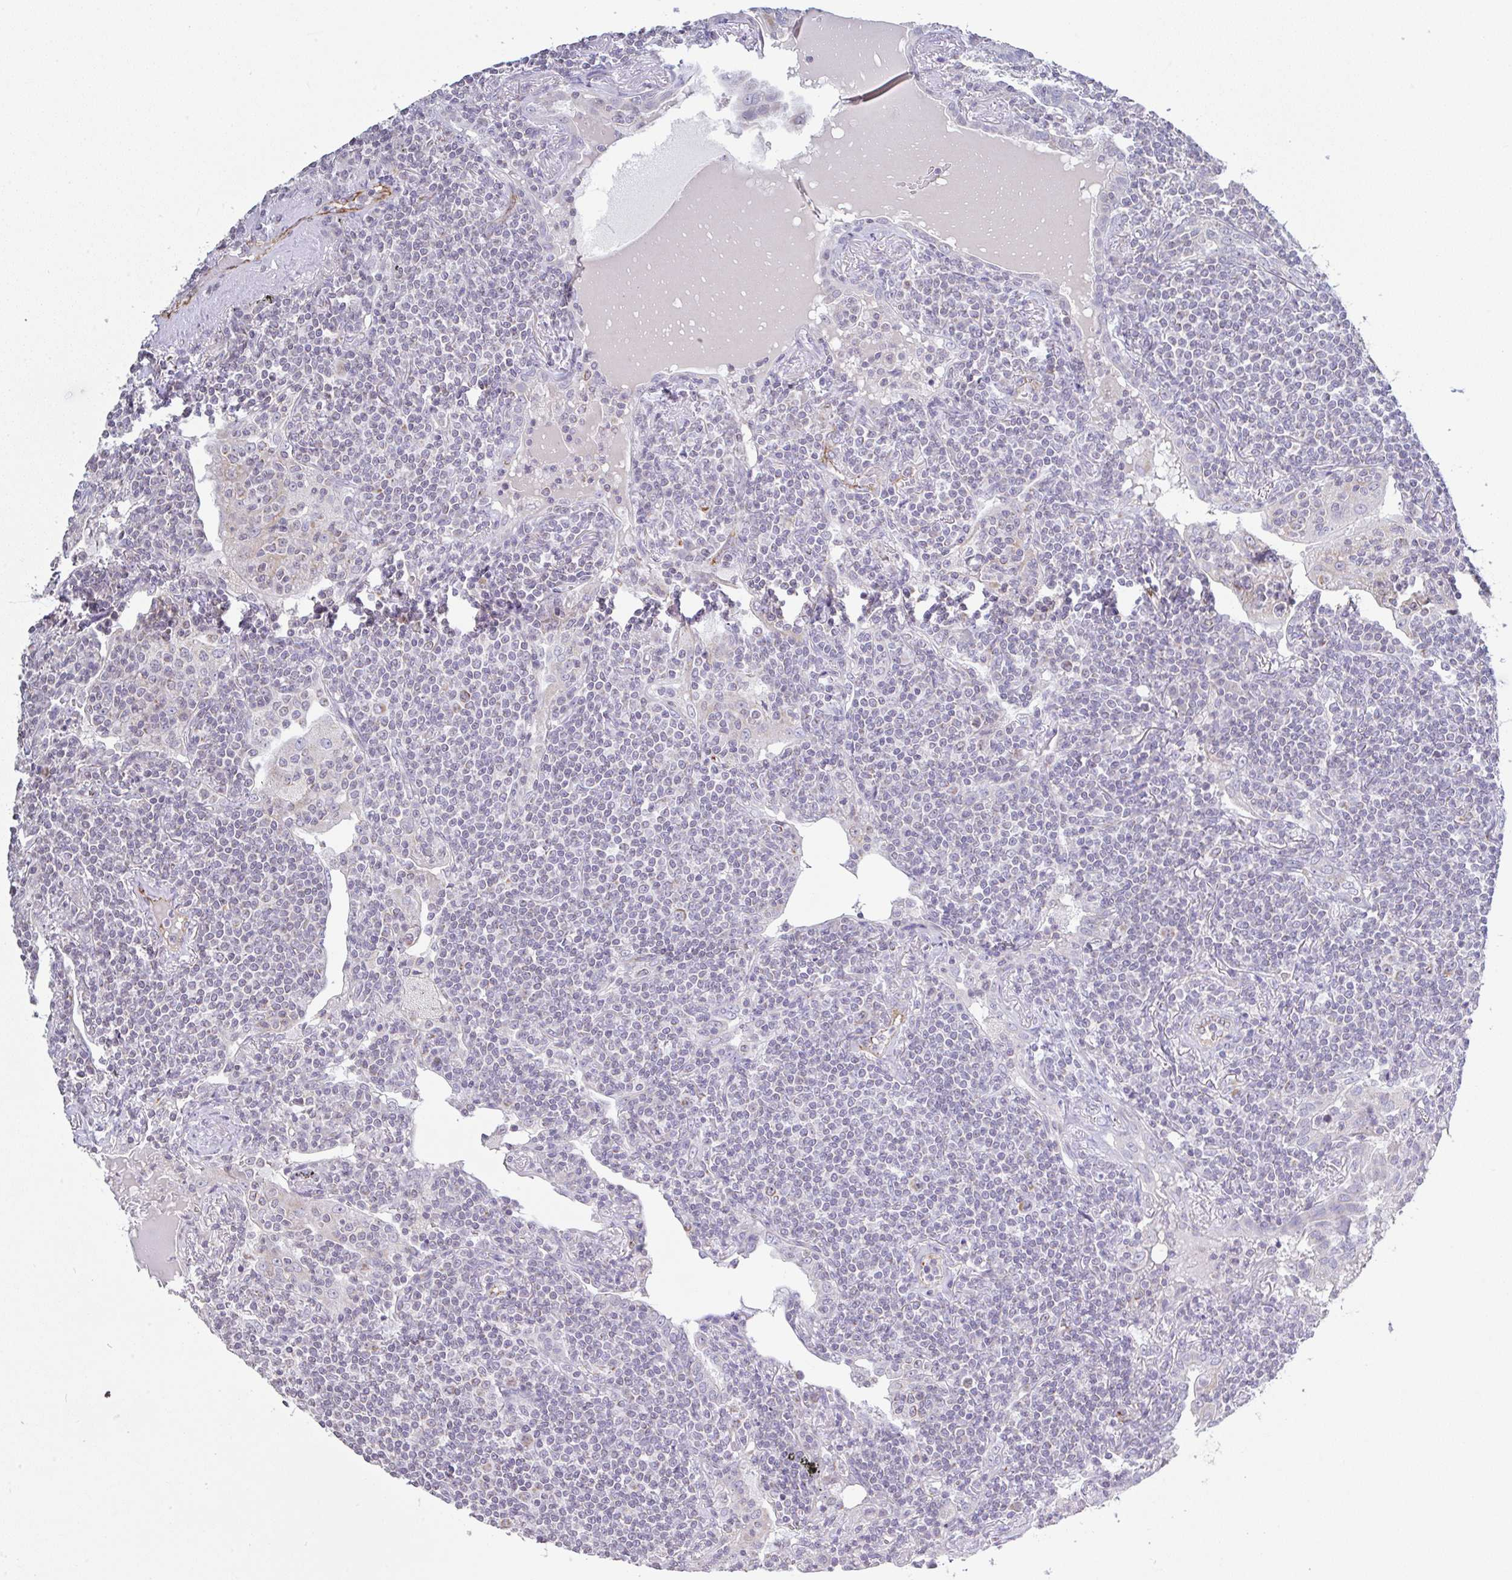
{"staining": {"intensity": "negative", "quantity": "none", "location": "none"}, "tissue": "lymphoma", "cell_type": "Tumor cells", "image_type": "cancer", "snomed": [{"axis": "morphology", "description": "Malignant lymphoma, non-Hodgkin's type, Low grade"}, {"axis": "topography", "description": "Lung"}], "caption": "IHC photomicrograph of neoplastic tissue: low-grade malignant lymphoma, non-Hodgkin's type stained with DAB (3,3'-diaminobenzidine) exhibits no significant protein staining in tumor cells.", "gene": "PLCD4", "patient": {"sex": "female", "age": 71}}